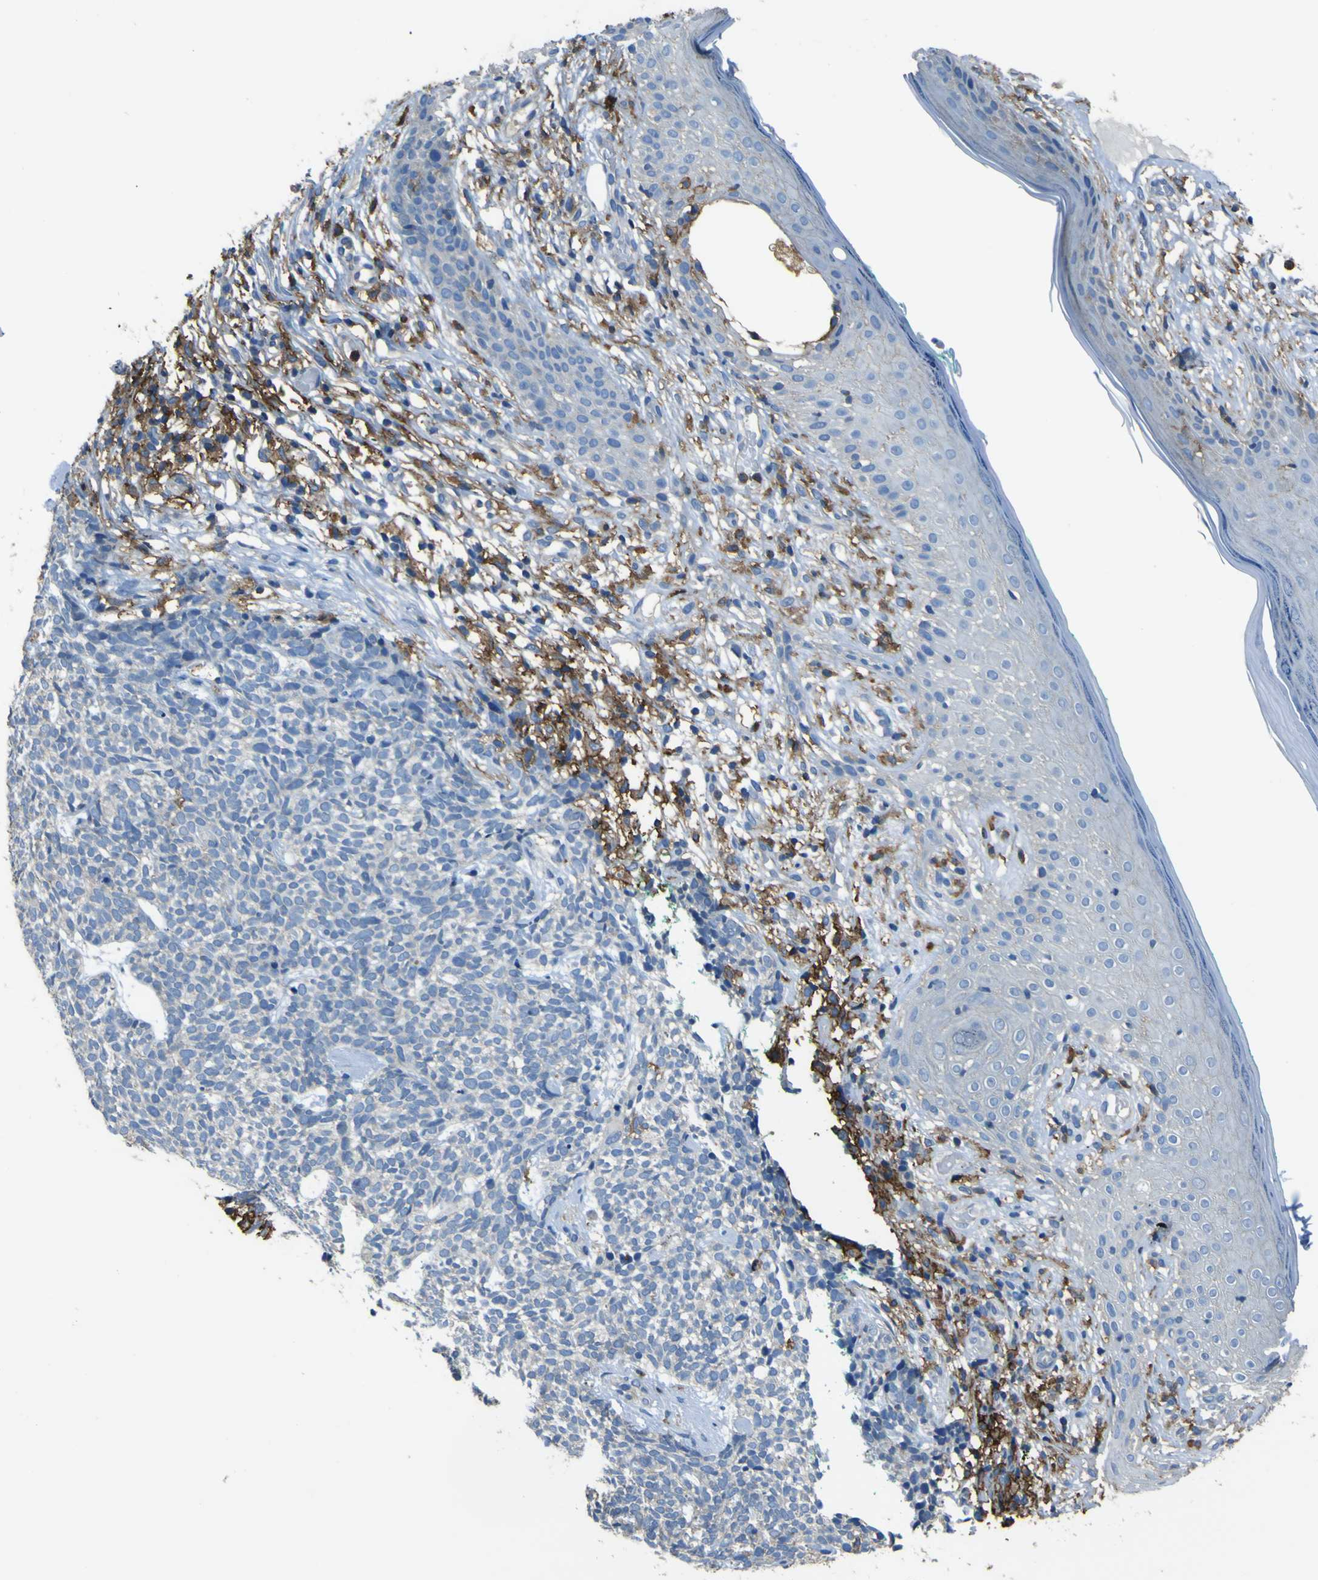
{"staining": {"intensity": "negative", "quantity": "none", "location": "none"}, "tissue": "skin cancer", "cell_type": "Tumor cells", "image_type": "cancer", "snomed": [{"axis": "morphology", "description": "Basal cell carcinoma"}, {"axis": "topography", "description": "Skin"}], "caption": "Micrograph shows no significant protein staining in tumor cells of skin cancer (basal cell carcinoma).", "gene": "LAIR1", "patient": {"sex": "female", "age": 84}}